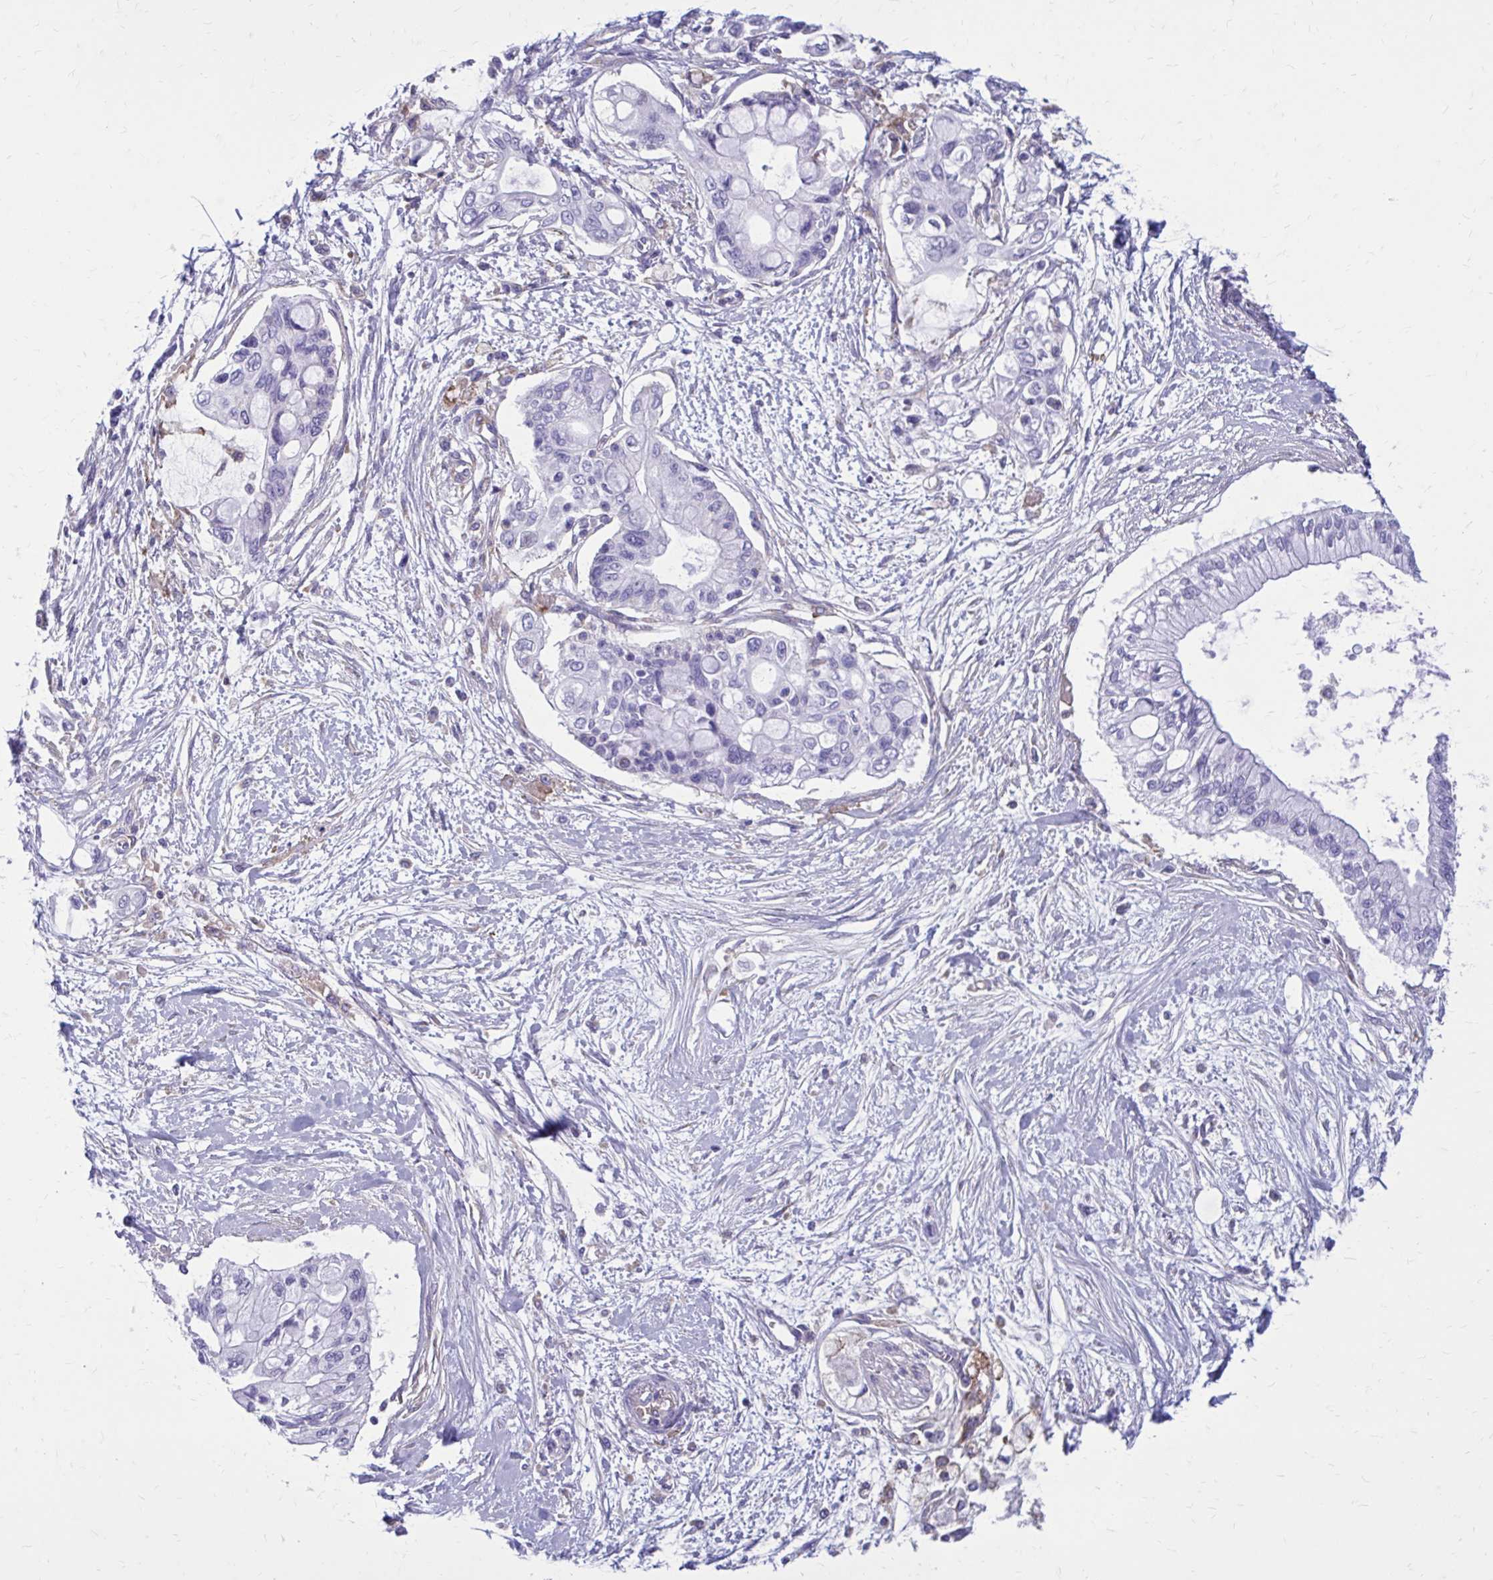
{"staining": {"intensity": "negative", "quantity": "none", "location": "none"}, "tissue": "pancreatic cancer", "cell_type": "Tumor cells", "image_type": "cancer", "snomed": [{"axis": "morphology", "description": "Adenocarcinoma, NOS"}, {"axis": "topography", "description": "Pancreas"}], "caption": "Protein analysis of pancreatic cancer (adenocarcinoma) exhibits no significant expression in tumor cells.", "gene": "CLTA", "patient": {"sex": "female", "age": 77}}